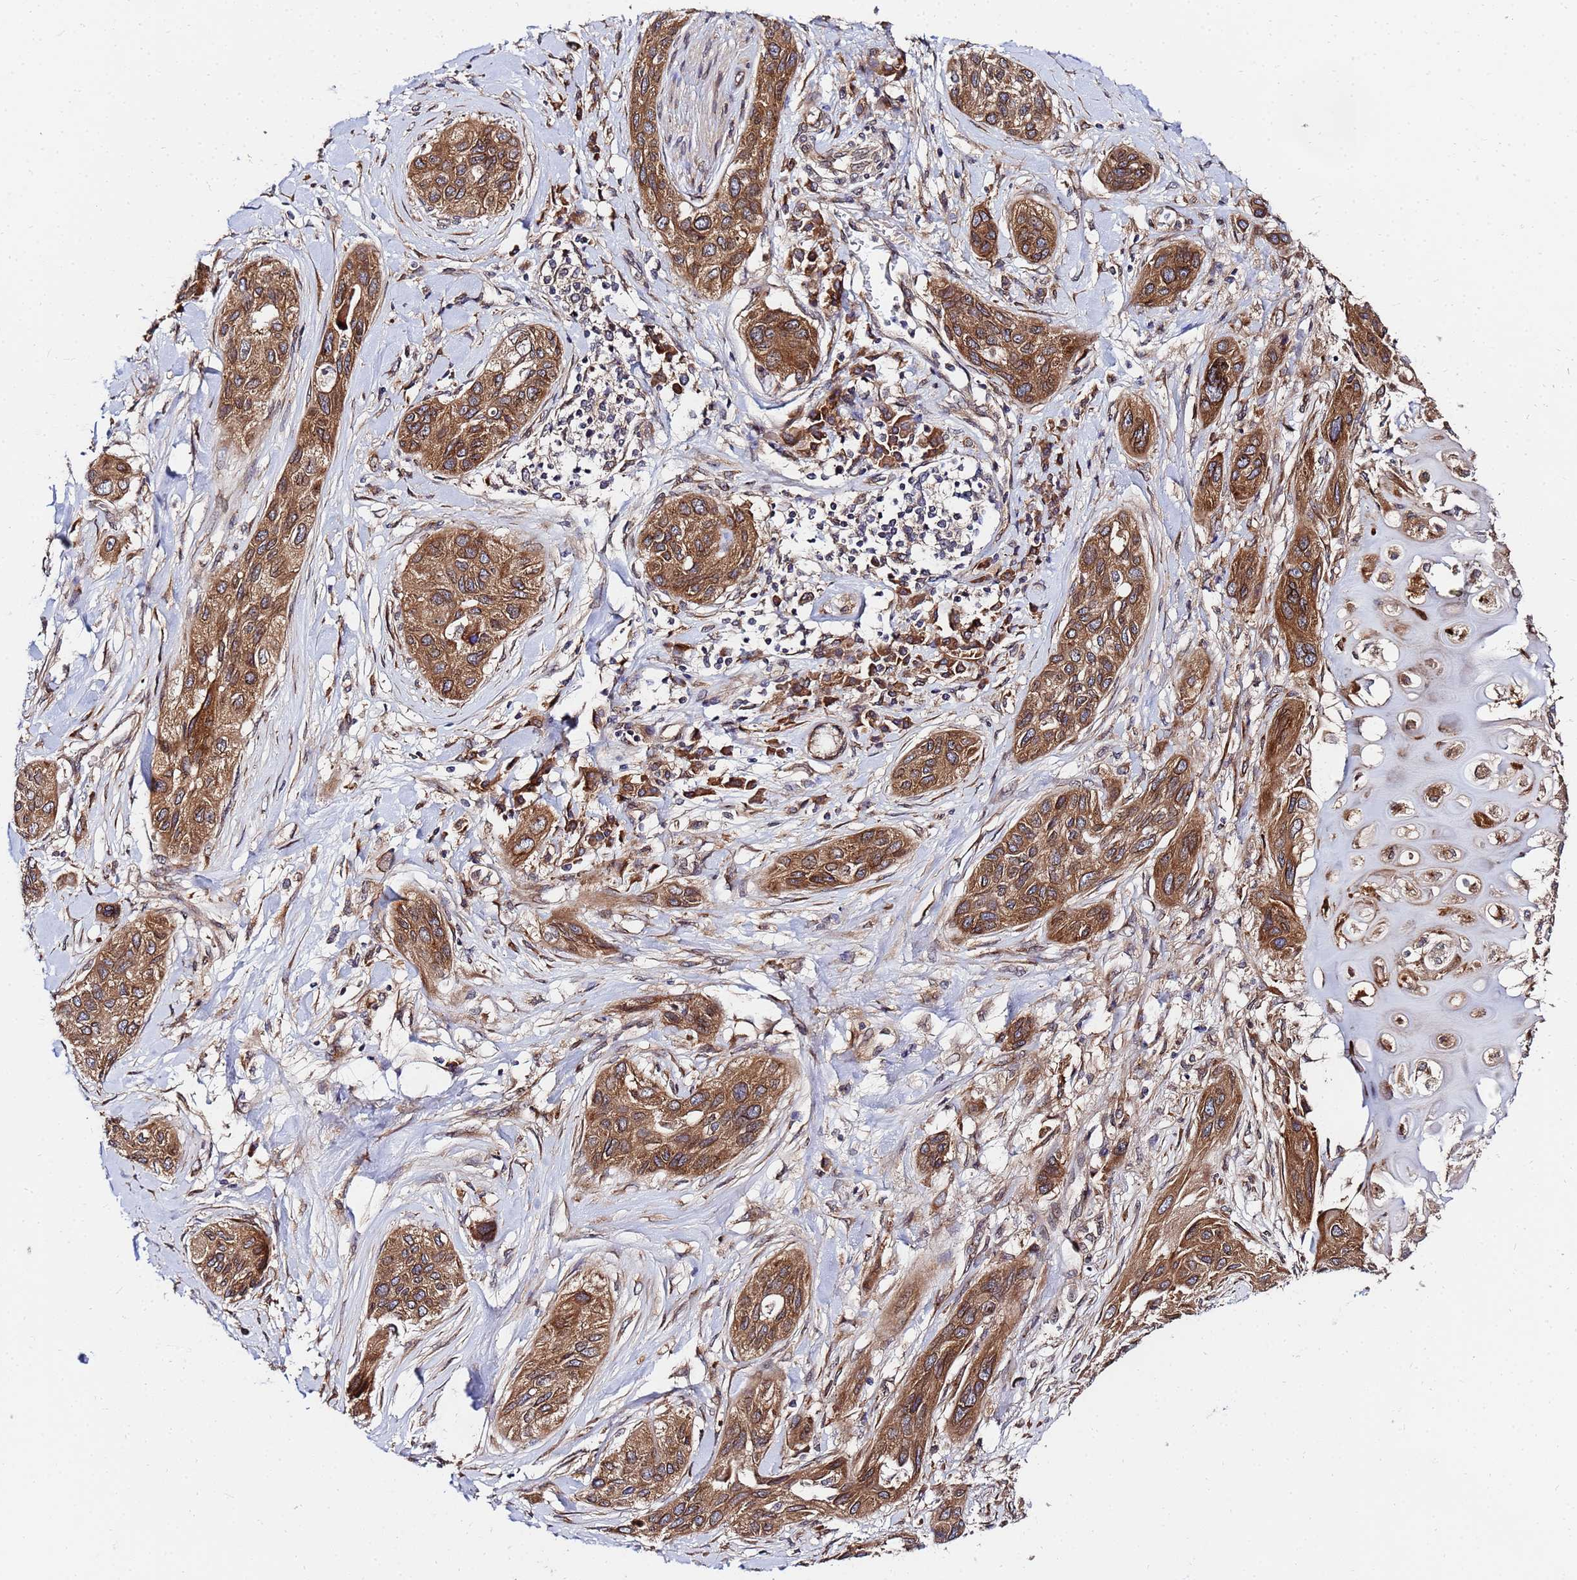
{"staining": {"intensity": "strong", "quantity": ">75%", "location": "cytoplasmic/membranous"}, "tissue": "lung cancer", "cell_type": "Tumor cells", "image_type": "cancer", "snomed": [{"axis": "morphology", "description": "Squamous cell carcinoma, NOS"}, {"axis": "topography", "description": "Lung"}], "caption": "Immunohistochemistry (IHC) histopathology image of human lung cancer (squamous cell carcinoma) stained for a protein (brown), which displays high levels of strong cytoplasmic/membranous staining in approximately >75% of tumor cells.", "gene": "UNC93B1", "patient": {"sex": "female", "age": 70}}